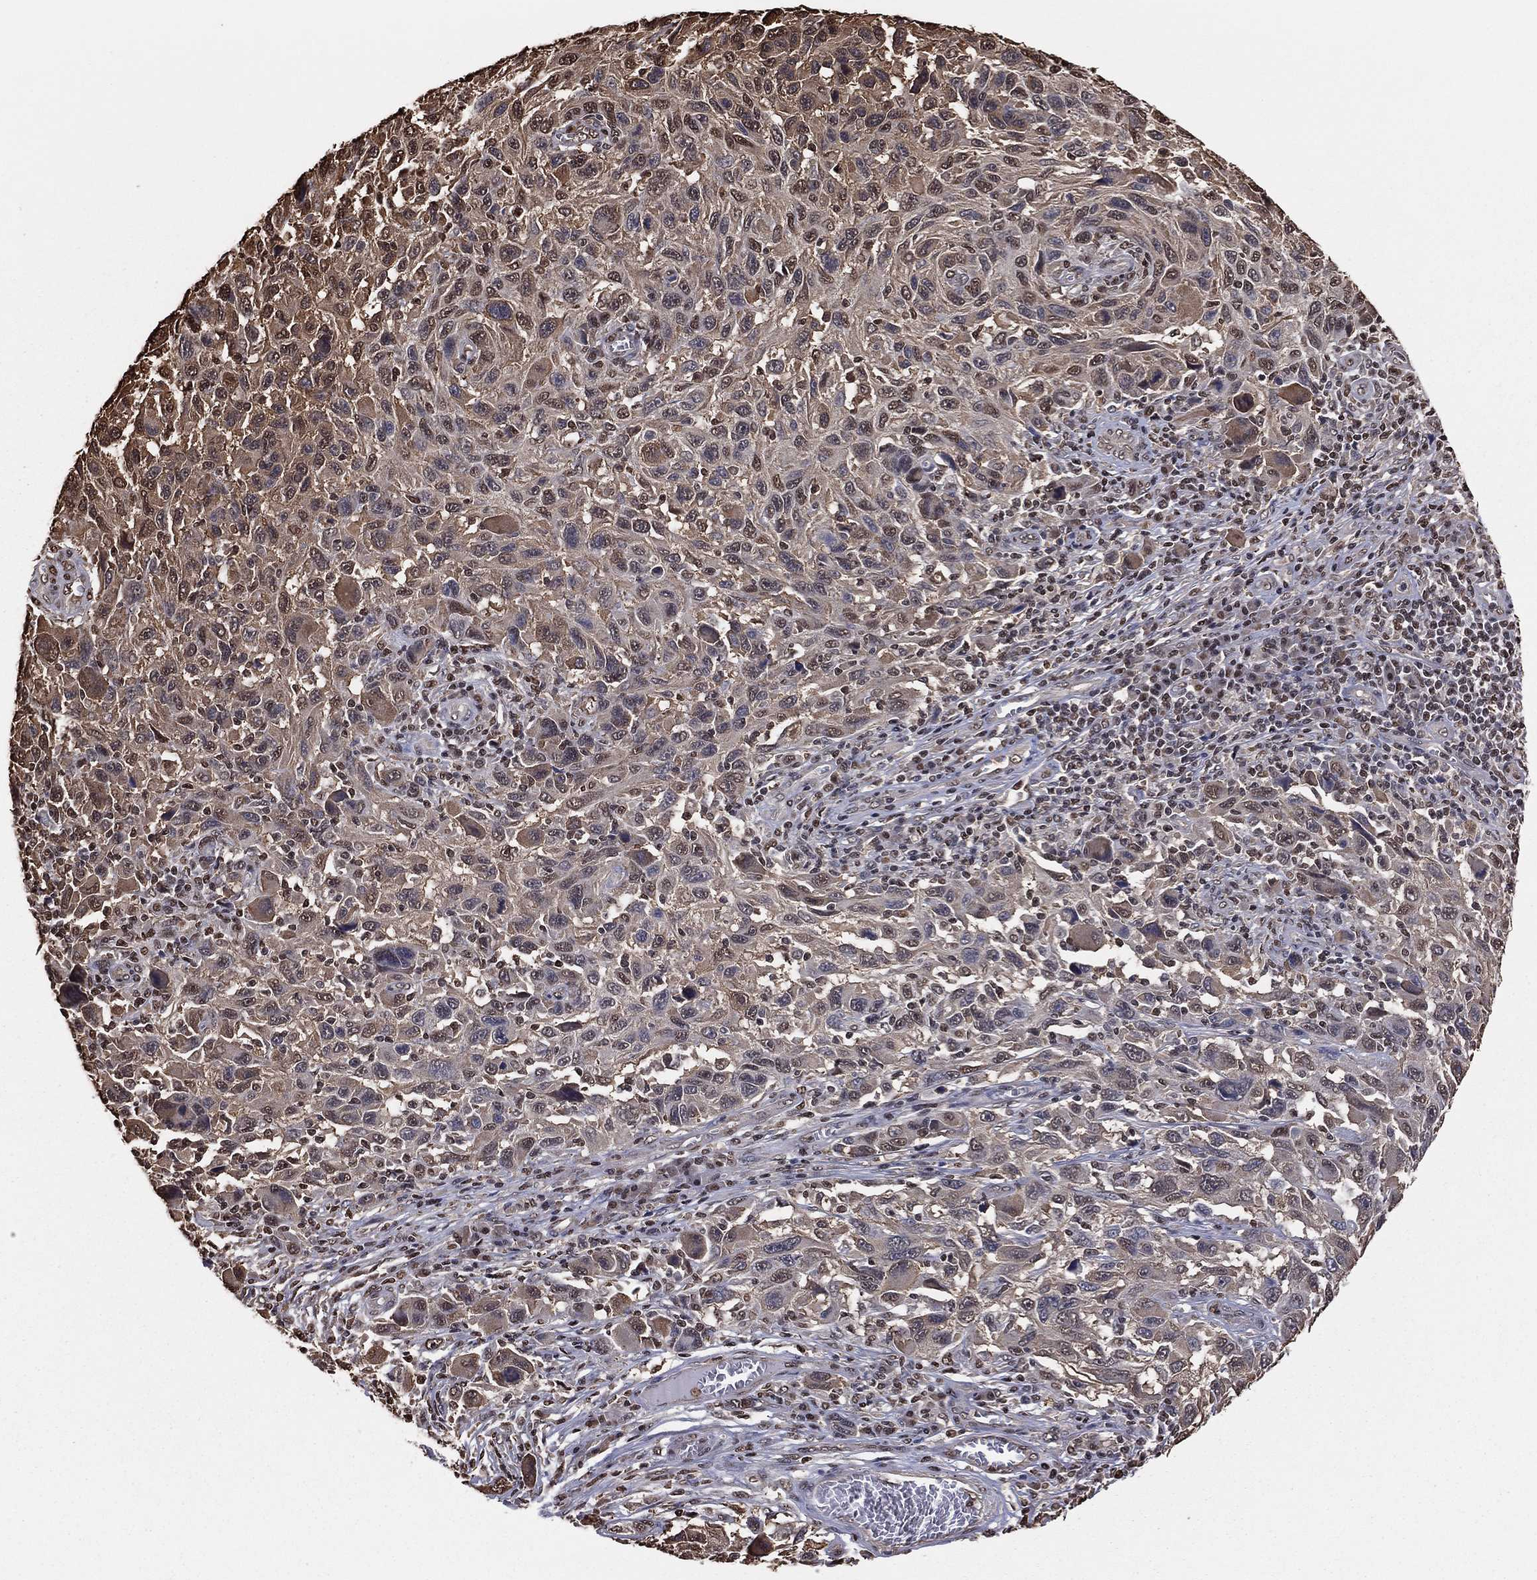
{"staining": {"intensity": "moderate", "quantity": "25%-75%", "location": "cytoplasmic/membranous"}, "tissue": "melanoma", "cell_type": "Tumor cells", "image_type": "cancer", "snomed": [{"axis": "morphology", "description": "Malignant melanoma, NOS"}, {"axis": "topography", "description": "Skin"}], "caption": "Immunohistochemistry image of neoplastic tissue: melanoma stained using immunohistochemistry (IHC) exhibits medium levels of moderate protein expression localized specifically in the cytoplasmic/membranous of tumor cells, appearing as a cytoplasmic/membranous brown color.", "gene": "GAPDH", "patient": {"sex": "male", "age": 53}}